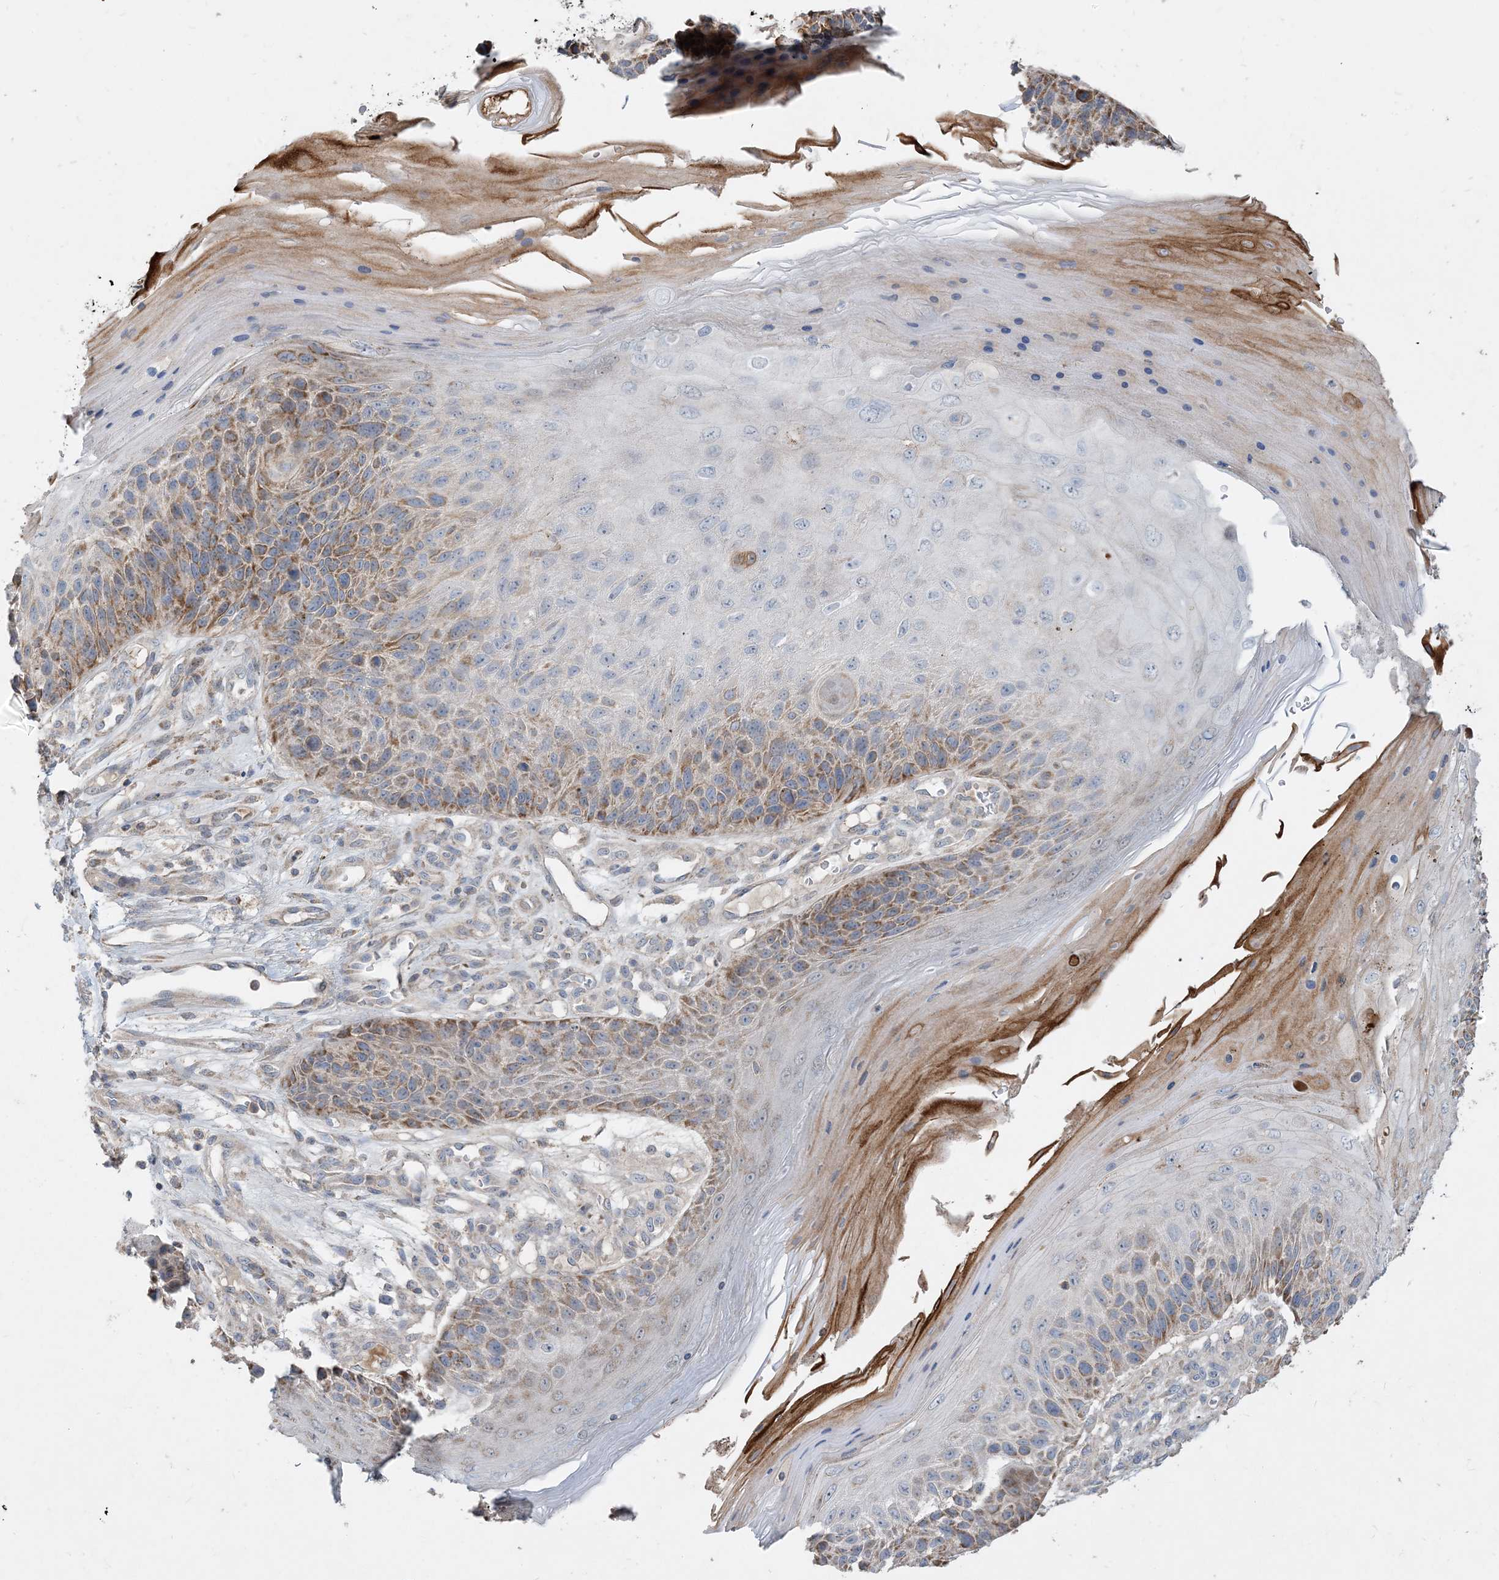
{"staining": {"intensity": "moderate", "quantity": ">75%", "location": "cytoplasmic/membranous"}, "tissue": "skin cancer", "cell_type": "Tumor cells", "image_type": "cancer", "snomed": [{"axis": "morphology", "description": "Squamous cell carcinoma, NOS"}, {"axis": "topography", "description": "Skin"}], "caption": "Brown immunohistochemical staining in human skin cancer reveals moderate cytoplasmic/membranous expression in about >75% of tumor cells.", "gene": "ECHDC1", "patient": {"sex": "female", "age": 88}}